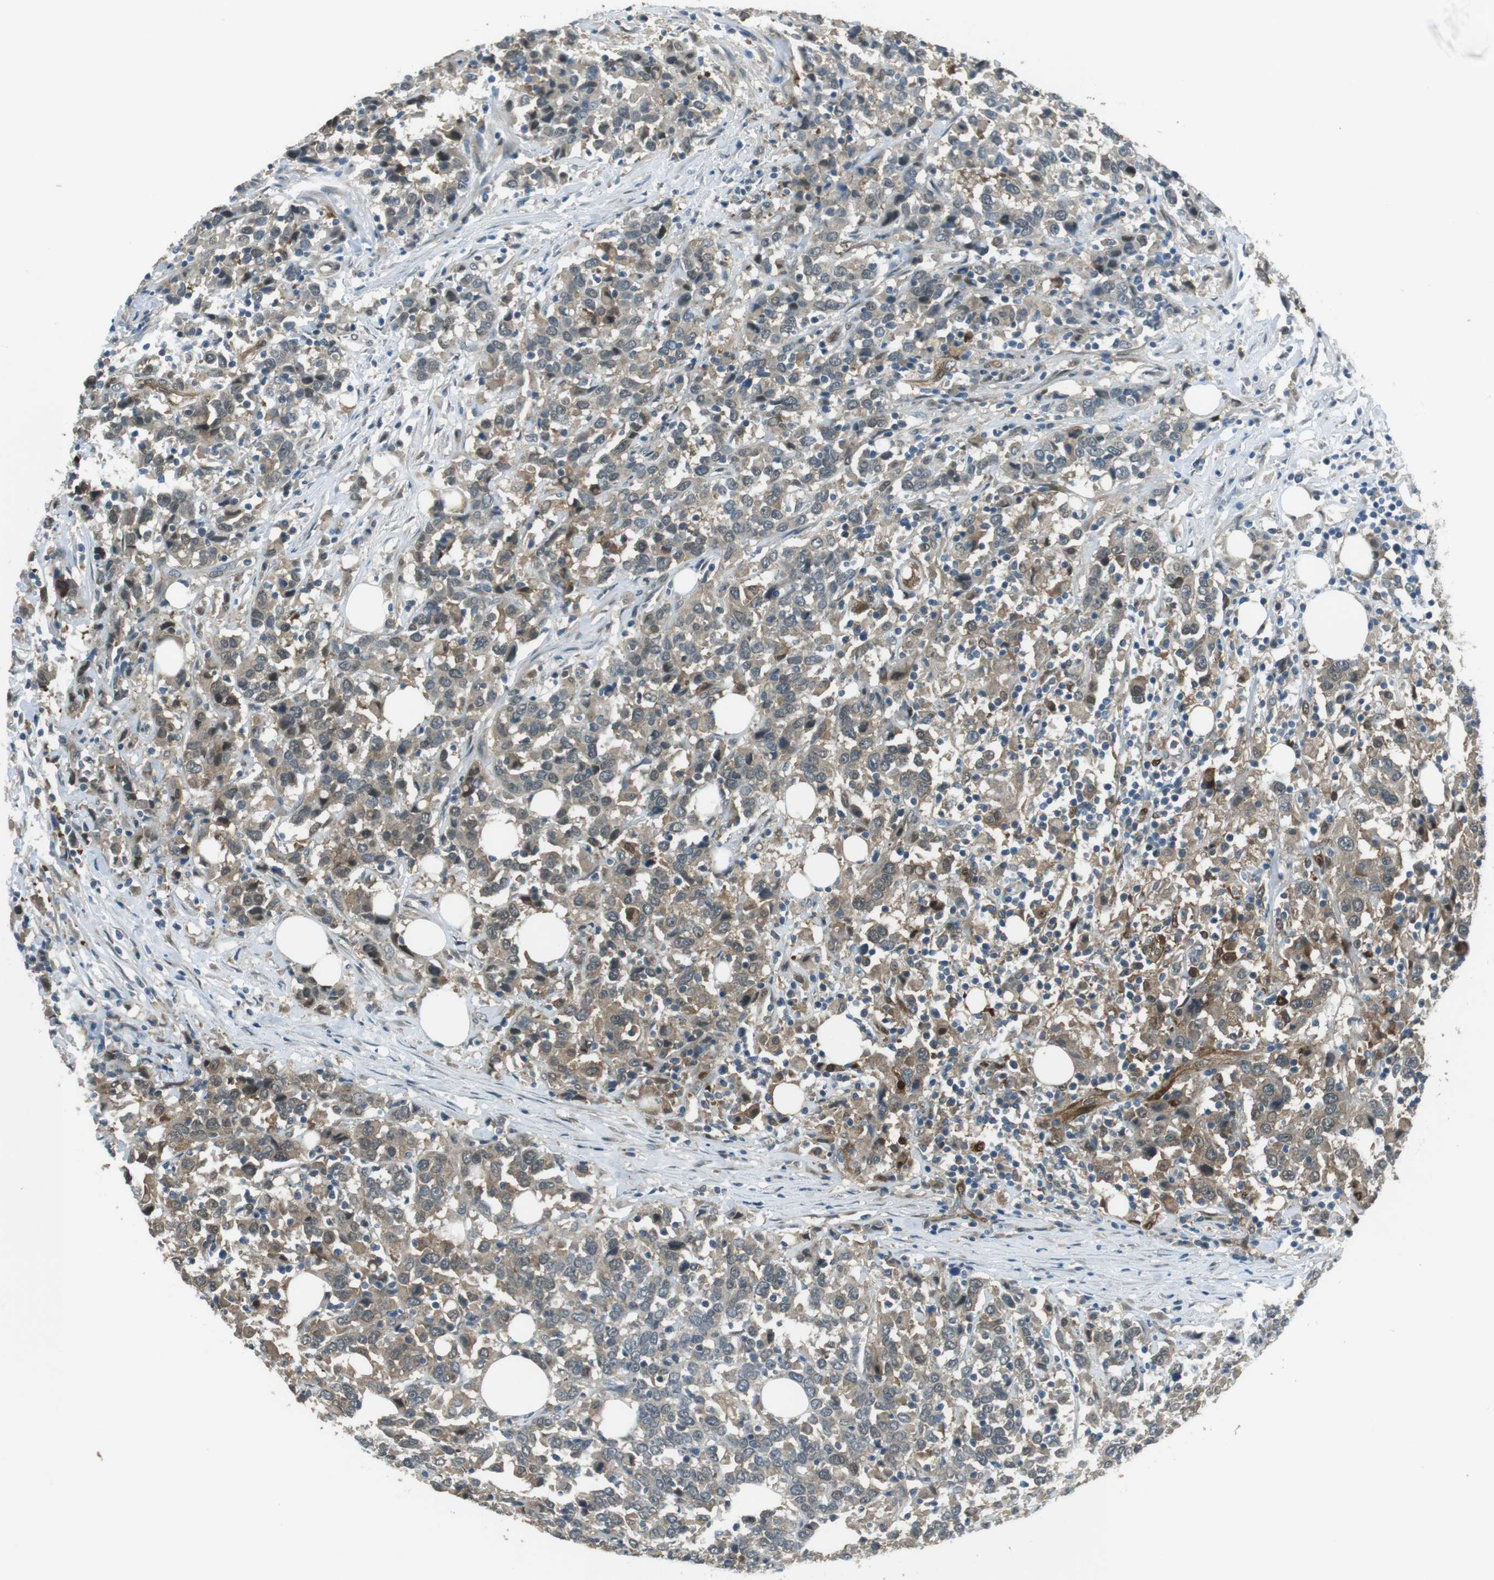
{"staining": {"intensity": "weak", "quantity": ">75%", "location": "cytoplasmic/membranous"}, "tissue": "urothelial cancer", "cell_type": "Tumor cells", "image_type": "cancer", "snomed": [{"axis": "morphology", "description": "Urothelial carcinoma, High grade"}, {"axis": "topography", "description": "Urinary bladder"}], "caption": "Urothelial carcinoma (high-grade) stained for a protein displays weak cytoplasmic/membranous positivity in tumor cells.", "gene": "MFAP3", "patient": {"sex": "male", "age": 61}}